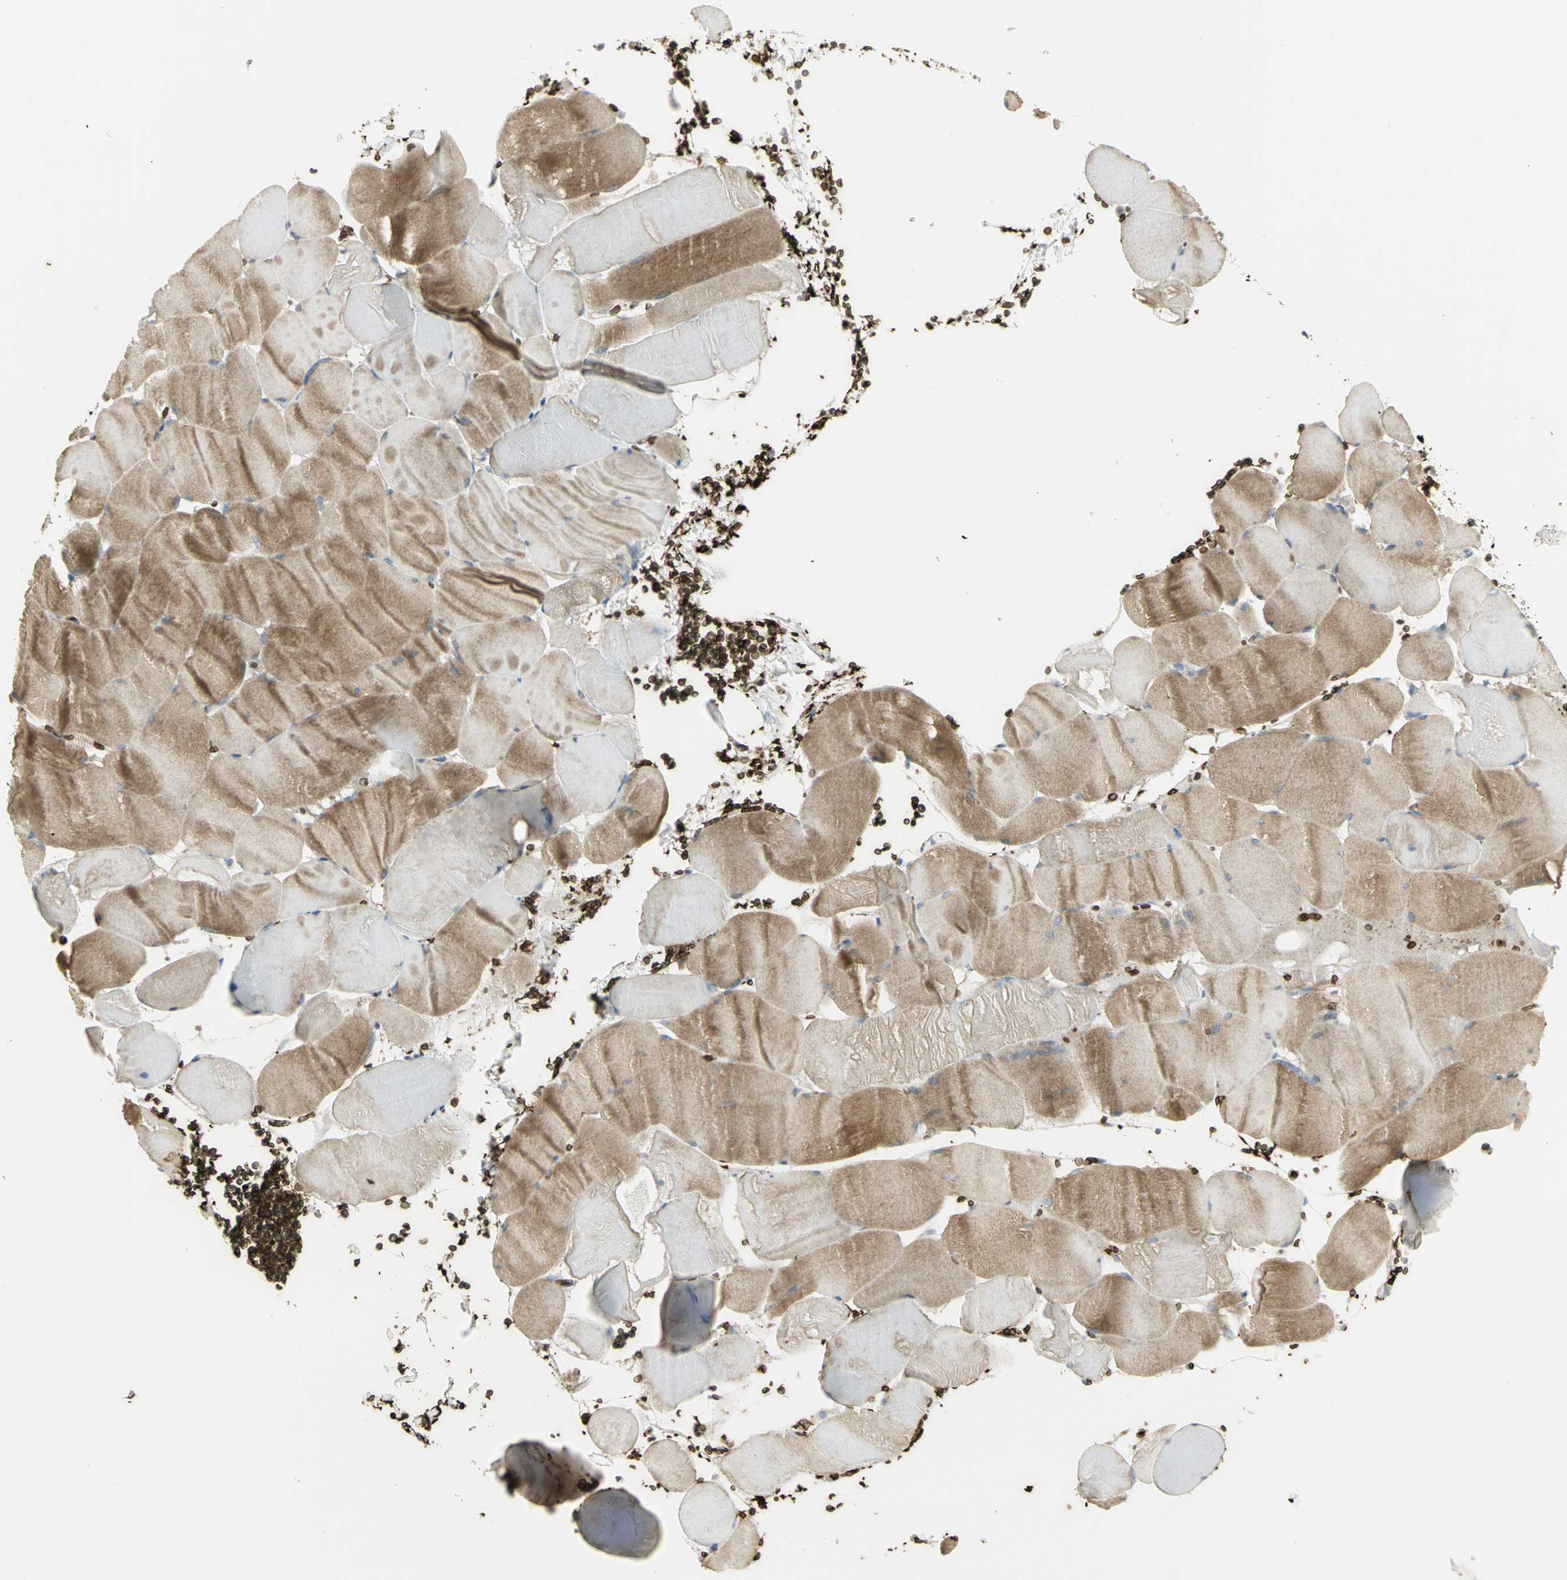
{"staining": {"intensity": "moderate", "quantity": ">75%", "location": "cytoplasmic/membranous"}, "tissue": "skeletal muscle", "cell_type": "Myocytes", "image_type": "normal", "snomed": [{"axis": "morphology", "description": "Normal tissue, NOS"}, {"axis": "topography", "description": "Skeletal muscle"}], "caption": "A brown stain labels moderate cytoplasmic/membranous expression of a protein in myocytes of normal skeletal muscle. Immunohistochemistry (ihc) stains the protein in brown and the nuclei are stained blue.", "gene": "ANK1", "patient": {"sex": "male", "age": 62}}